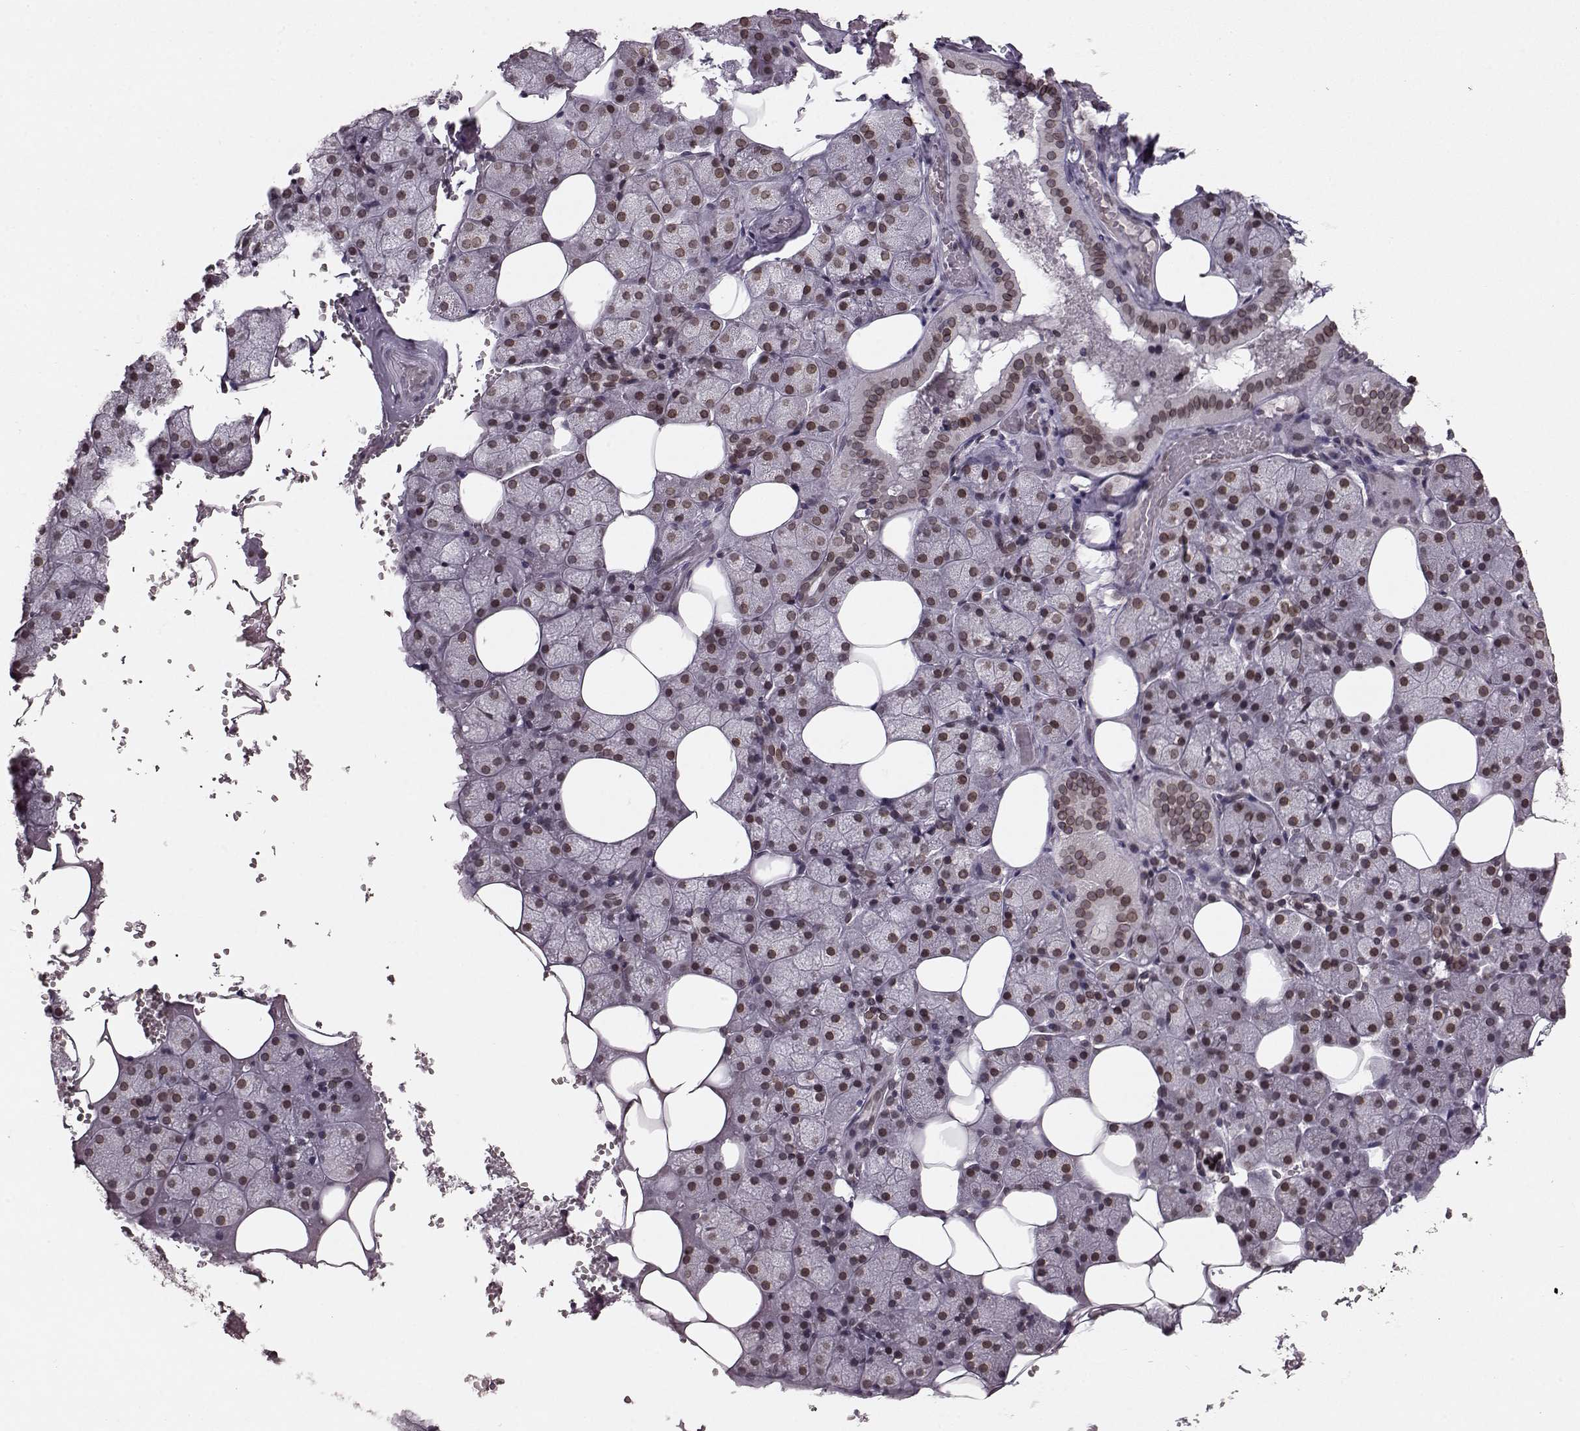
{"staining": {"intensity": "moderate", "quantity": ">75%", "location": "cytoplasmic/membranous,nuclear"}, "tissue": "salivary gland", "cell_type": "Glandular cells", "image_type": "normal", "snomed": [{"axis": "morphology", "description": "Normal tissue, NOS"}, {"axis": "topography", "description": "Salivary gland"}], "caption": "The image displays immunohistochemical staining of unremarkable salivary gland. There is moderate cytoplasmic/membranous,nuclear expression is appreciated in approximately >75% of glandular cells.", "gene": "DCAF12", "patient": {"sex": "male", "age": 38}}